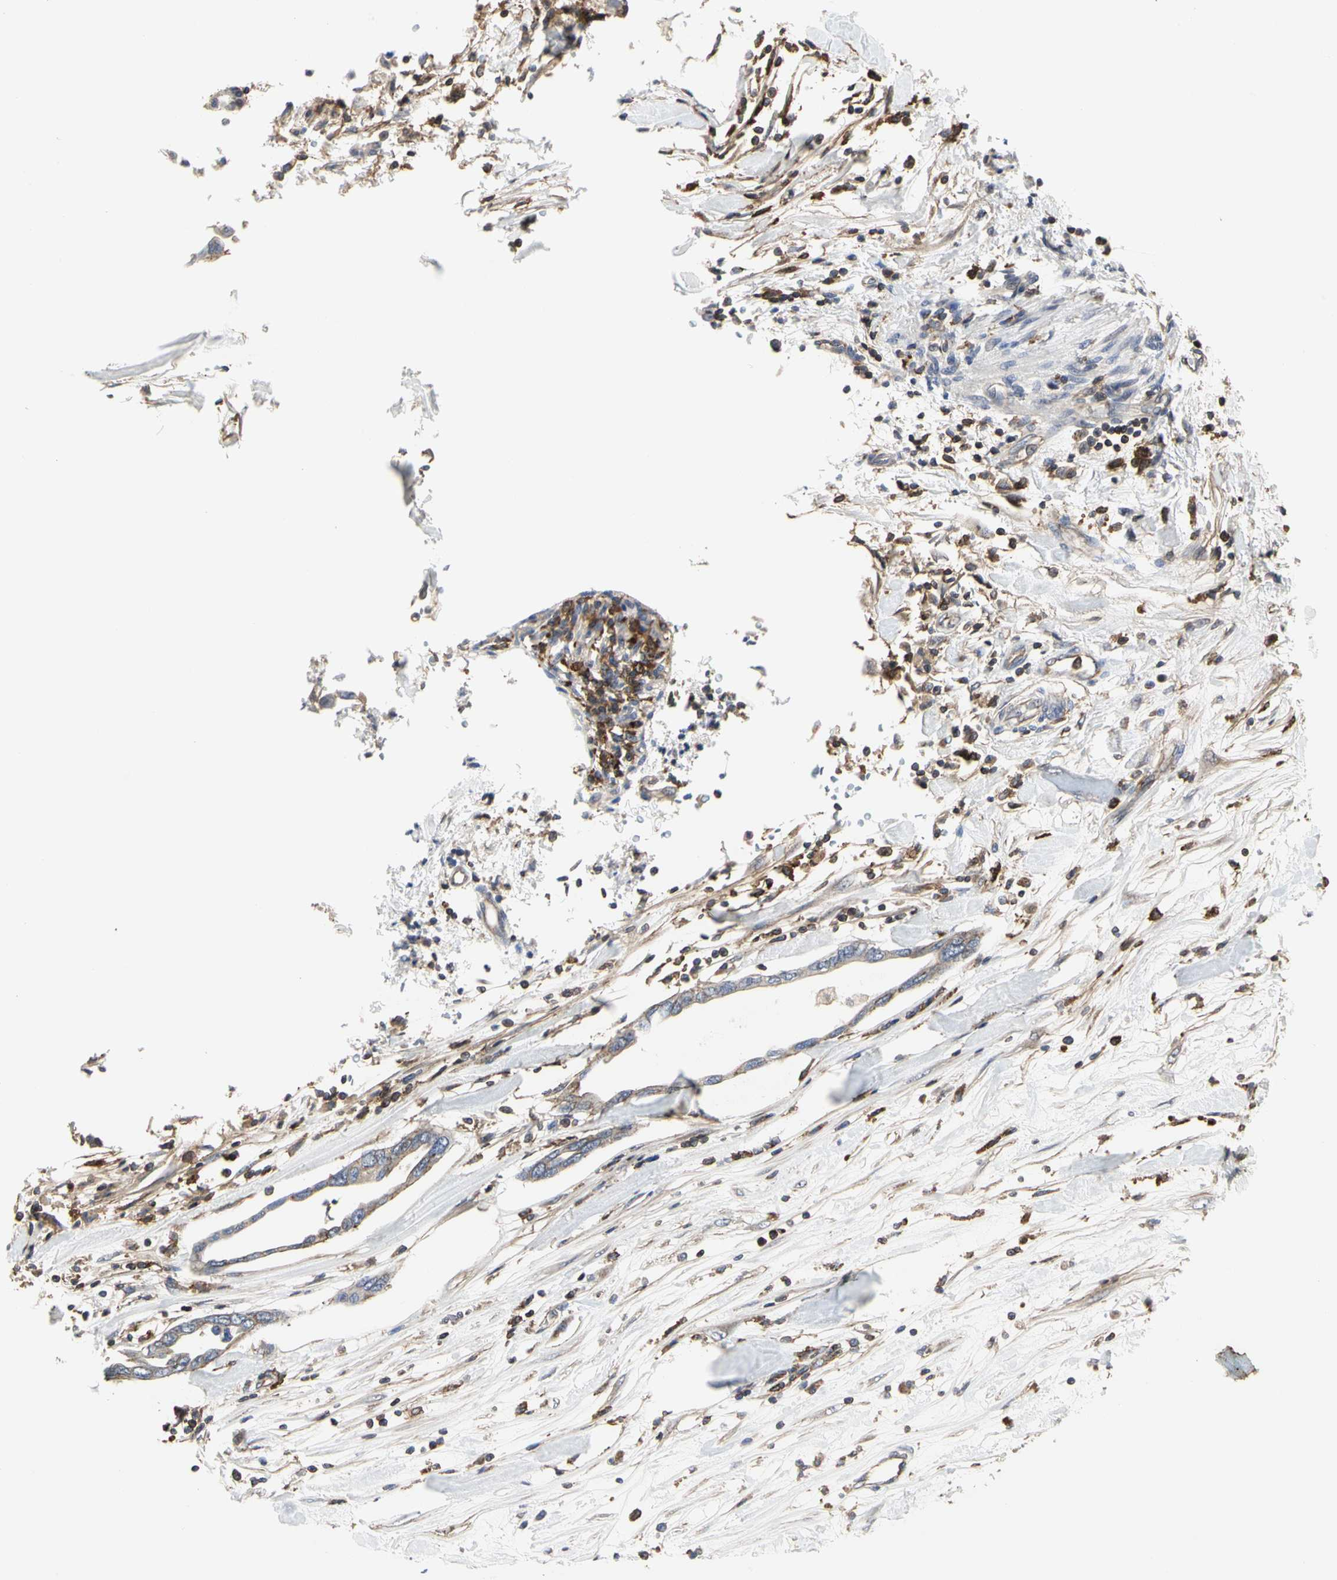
{"staining": {"intensity": "weak", "quantity": ">75%", "location": "cytoplasmic/membranous"}, "tissue": "pancreatic cancer", "cell_type": "Tumor cells", "image_type": "cancer", "snomed": [{"axis": "morphology", "description": "Adenocarcinoma, NOS"}, {"axis": "topography", "description": "Pancreas"}], "caption": "Immunohistochemical staining of human pancreatic cancer (adenocarcinoma) reveals low levels of weak cytoplasmic/membranous protein expression in about >75% of tumor cells.", "gene": "NAPG", "patient": {"sex": "female", "age": 57}}